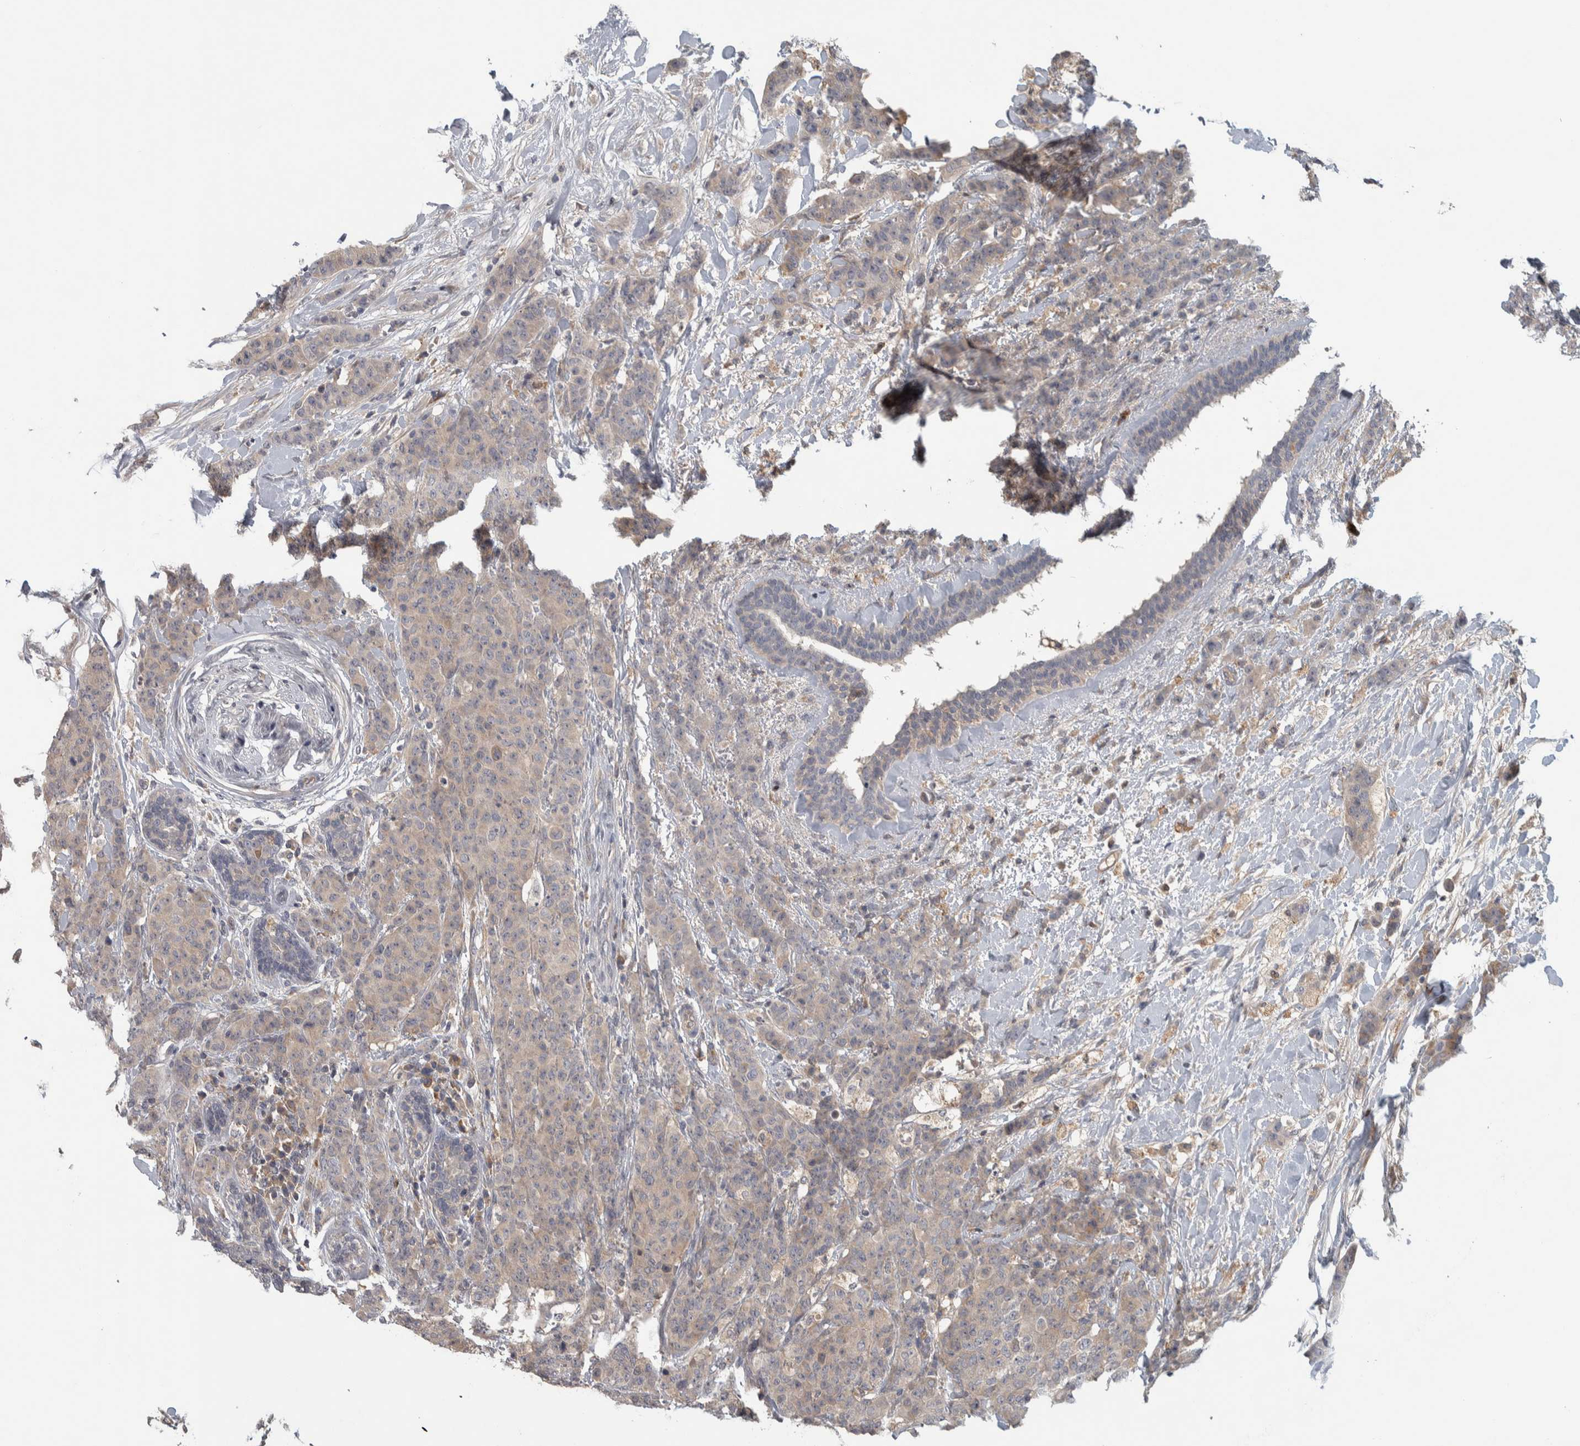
{"staining": {"intensity": "weak", "quantity": "<25%", "location": "cytoplasmic/membranous"}, "tissue": "breast cancer", "cell_type": "Tumor cells", "image_type": "cancer", "snomed": [{"axis": "morphology", "description": "Normal tissue, NOS"}, {"axis": "morphology", "description": "Duct carcinoma"}, {"axis": "topography", "description": "Breast"}], "caption": "Immunohistochemistry (IHC) of breast cancer exhibits no expression in tumor cells.", "gene": "ADPRM", "patient": {"sex": "female", "age": 40}}